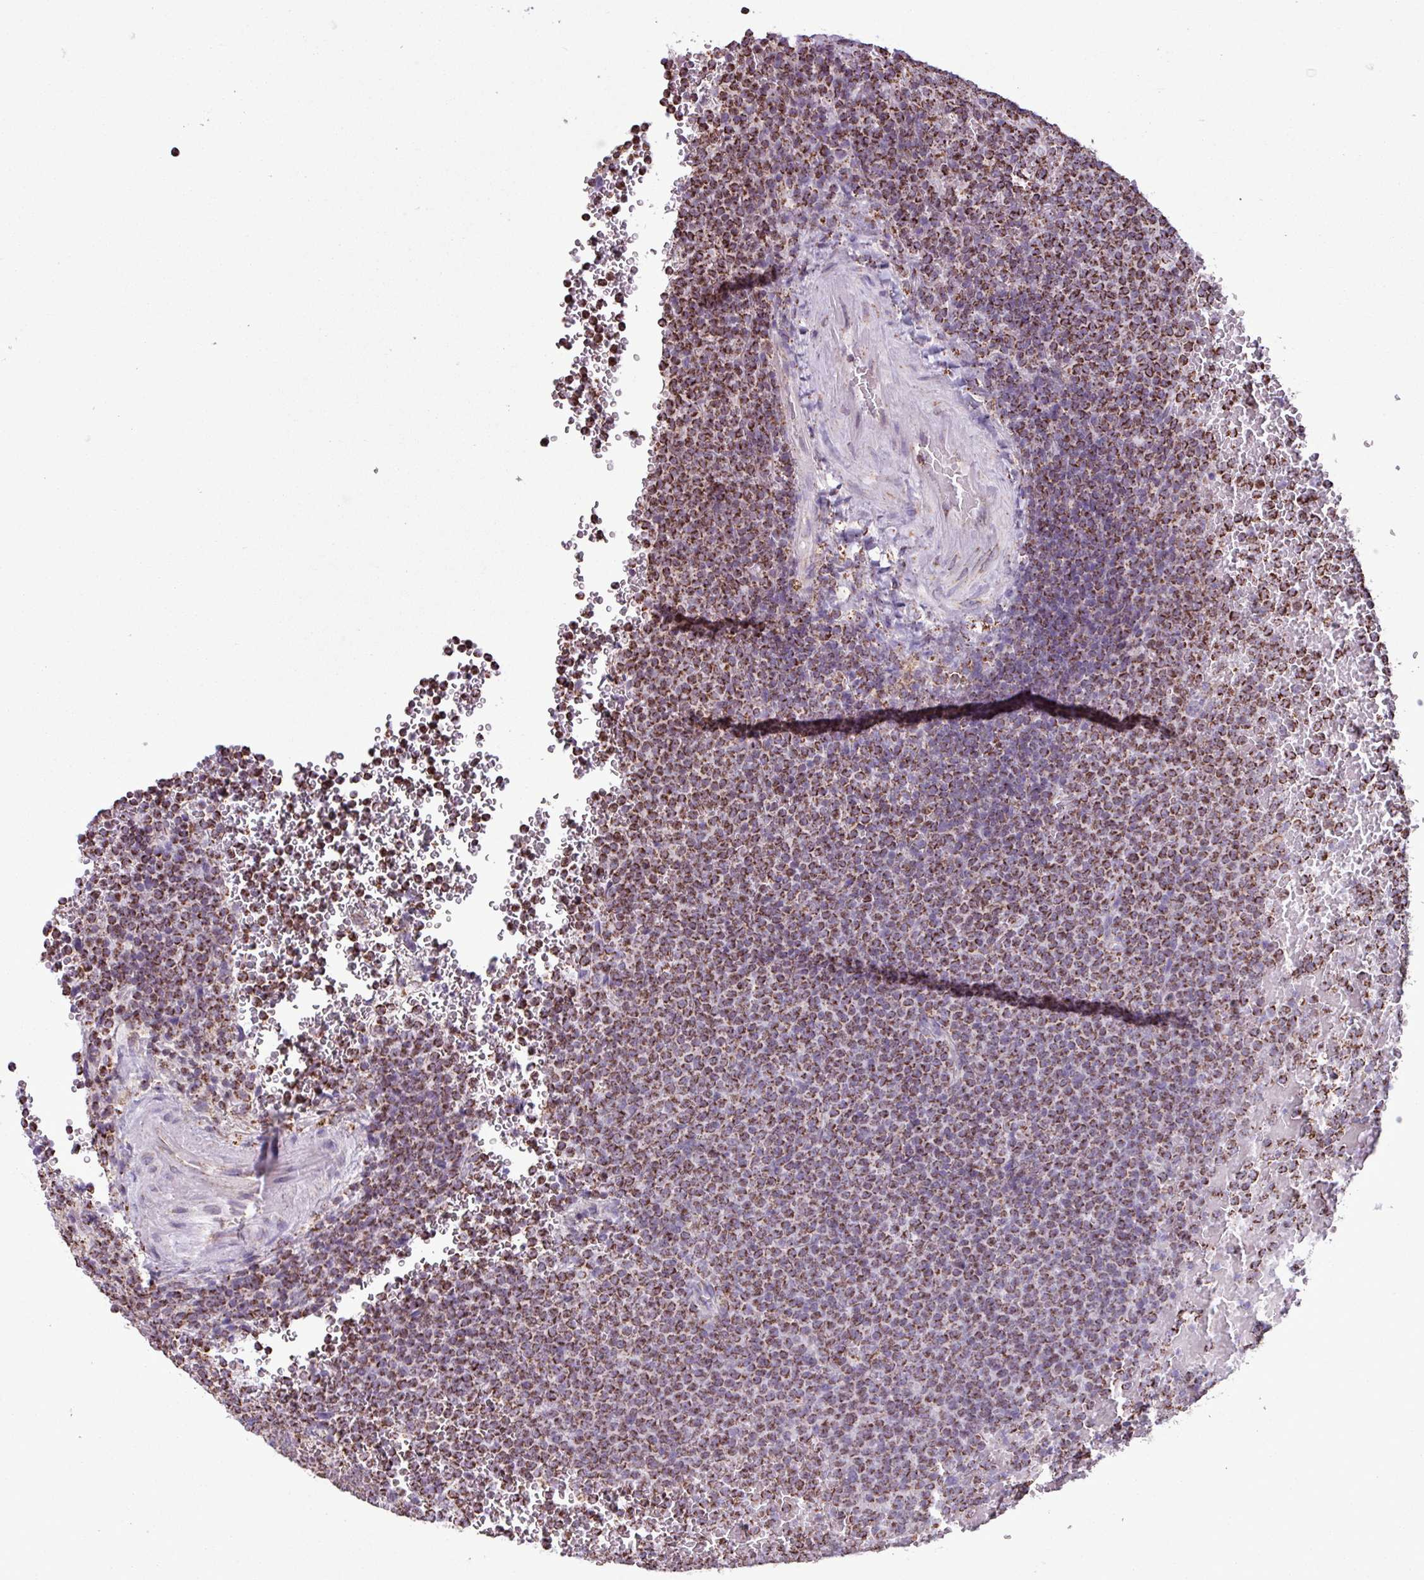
{"staining": {"intensity": "strong", "quantity": ">75%", "location": "cytoplasmic/membranous"}, "tissue": "lymphoma", "cell_type": "Tumor cells", "image_type": "cancer", "snomed": [{"axis": "morphology", "description": "Malignant lymphoma, non-Hodgkin's type, Low grade"}, {"axis": "topography", "description": "Spleen"}], "caption": "Strong cytoplasmic/membranous protein positivity is appreciated in approximately >75% of tumor cells in lymphoma.", "gene": "ALG8", "patient": {"sex": "male", "age": 60}}